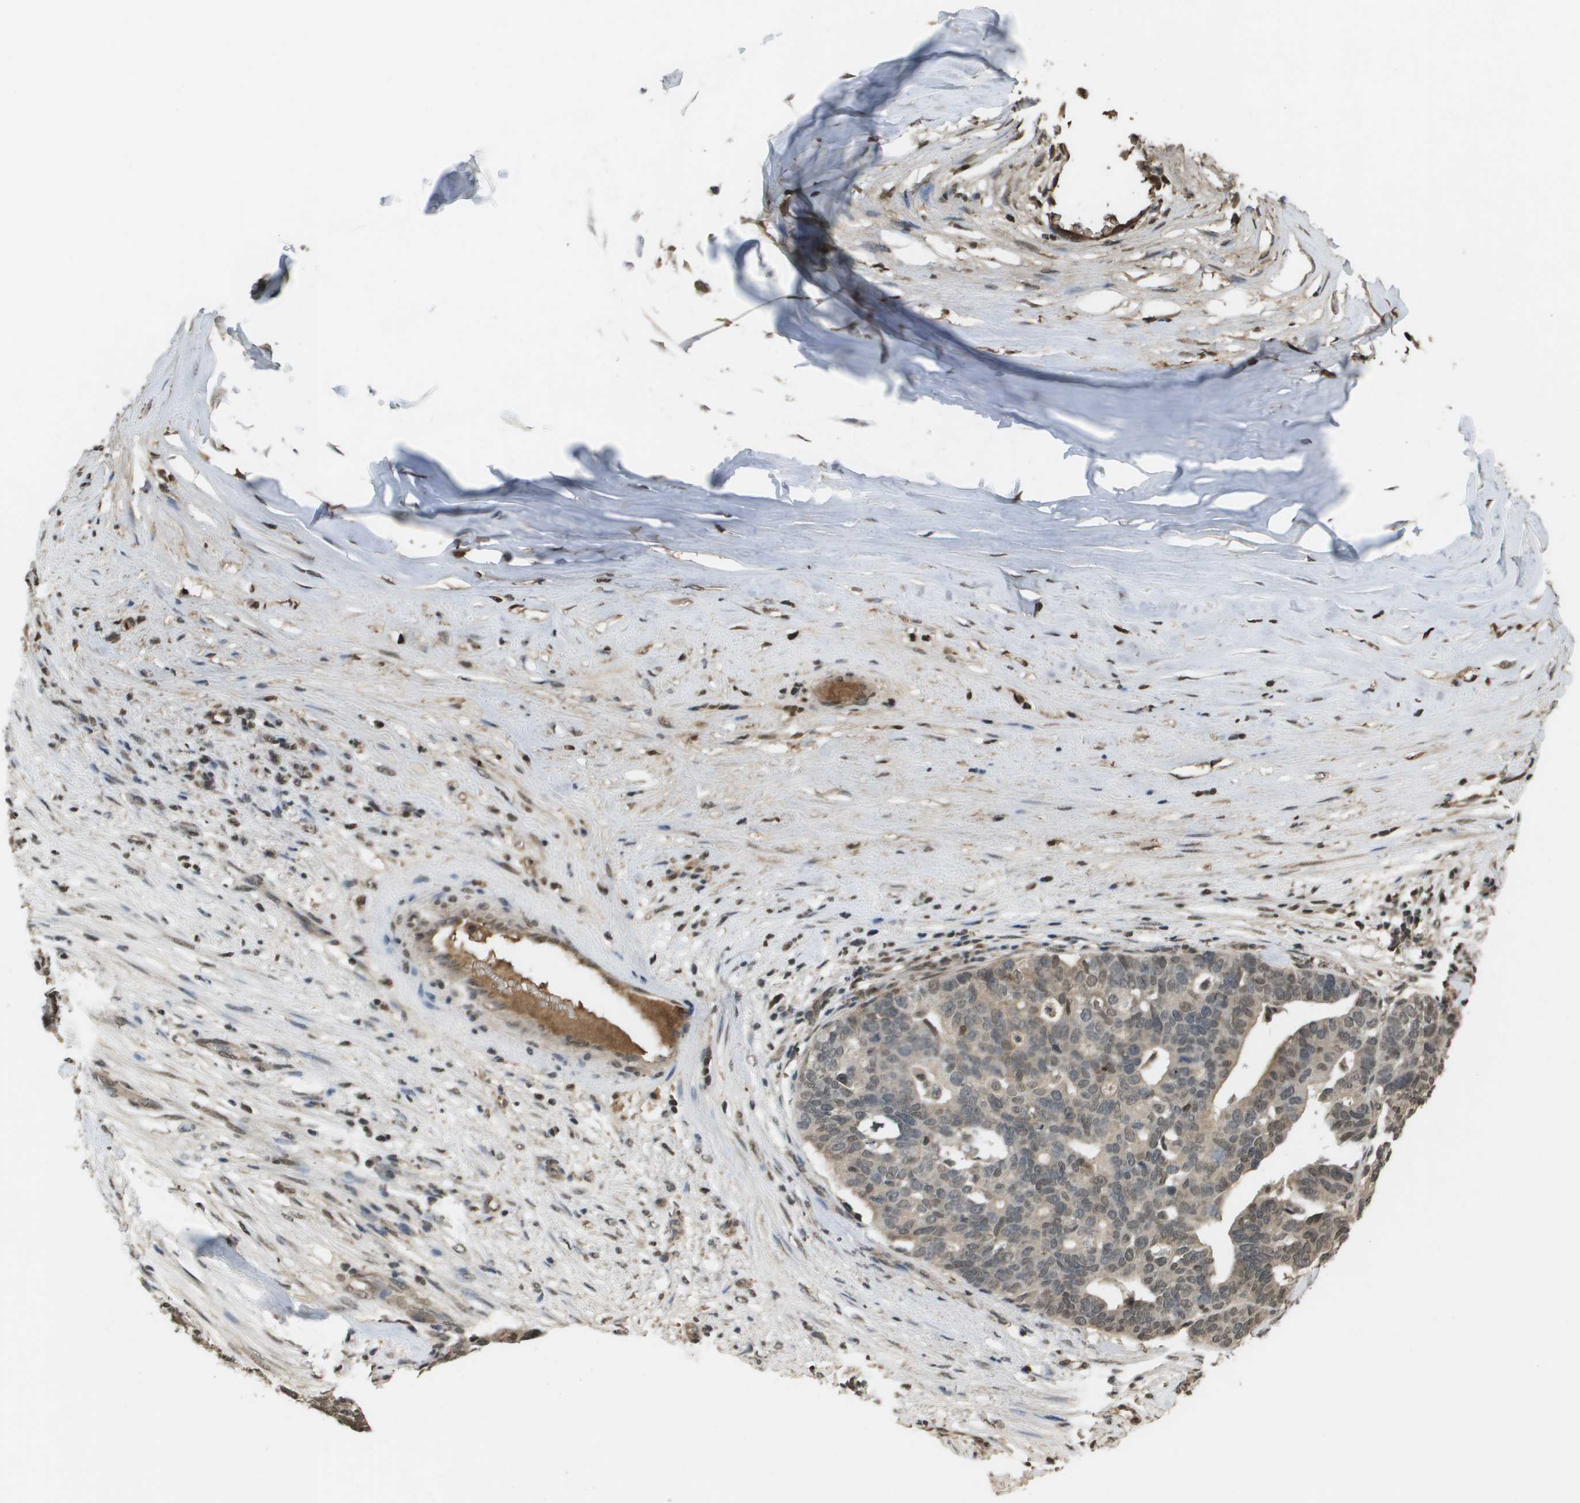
{"staining": {"intensity": "weak", "quantity": "25%-75%", "location": "nuclear"}, "tissue": "ovarian cancer", "cell_type": "Tumor cells", "image_type": "cancer", "snomed": [{"axis": "morphology", "description": "Cystadenocarcinoma, serous, NOS"}, {"axis": "topography", "description": "Ovary"}], "caption": "Immunohistochemical staining of ovarian serous cystadenocarcinoma exhibits low levels of weak nuclear staining in about 25%-75% of tumor cells.", "gene": "NDRG2", "patient": {"sex": "female", "age": 59}}